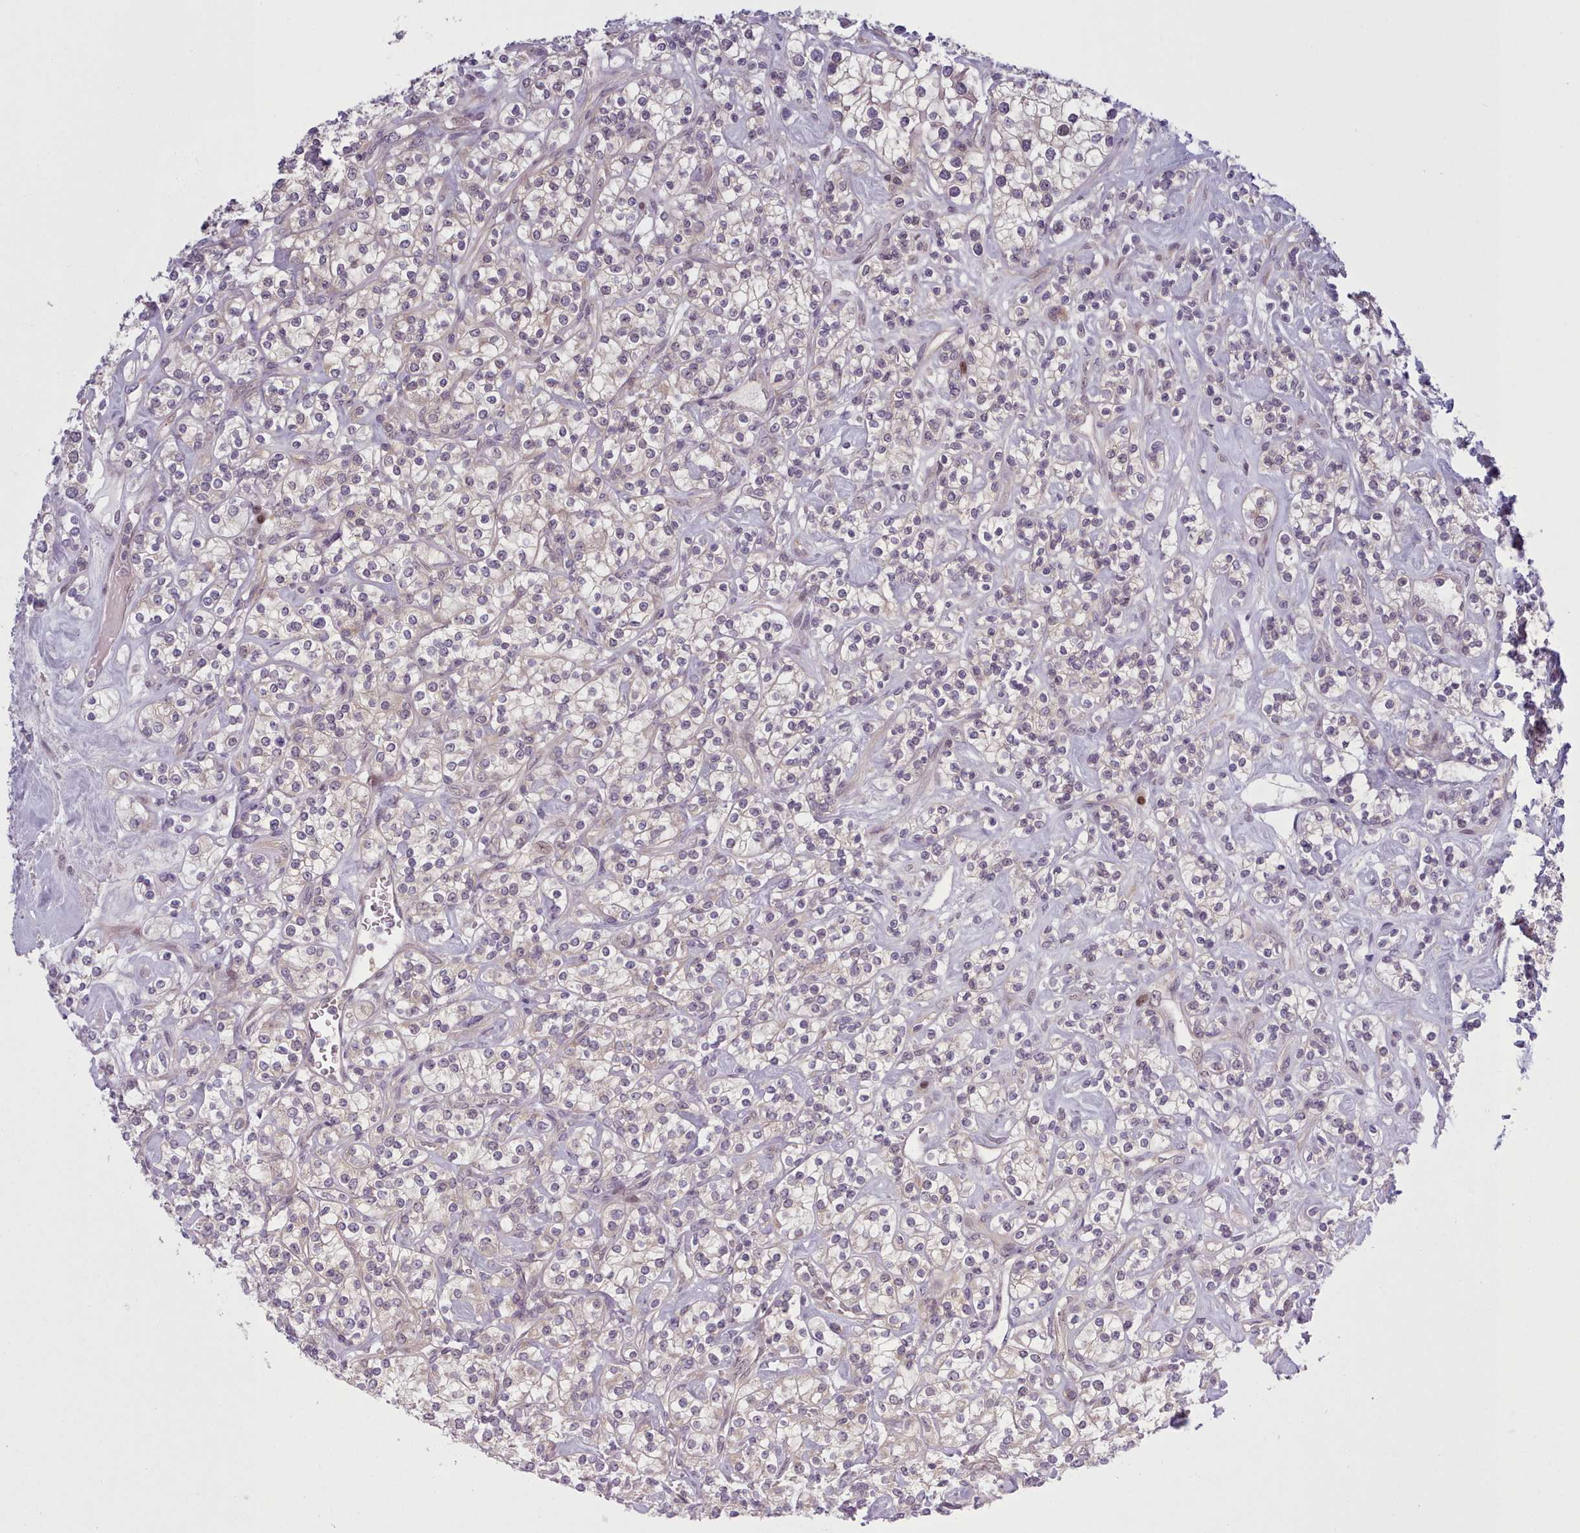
{"staining": {"intensity": "negative", "quantity": "none", "location": "none"}, "tissue": "renal cancer", "cell_type": "Tumor cells", "image_type": "cancer", "snomed": [{"axis": "morphology", "description": "Adenocarcinoma, NOS"}, {"axis": "topography", "description": "Kidney"}], "caption": "An IHC image of renal cancer is shown. There is no staining in tumor cells of renal cancer.", "gene": "KBTBD7", "patient": {"sex": "male", "age": 77}}